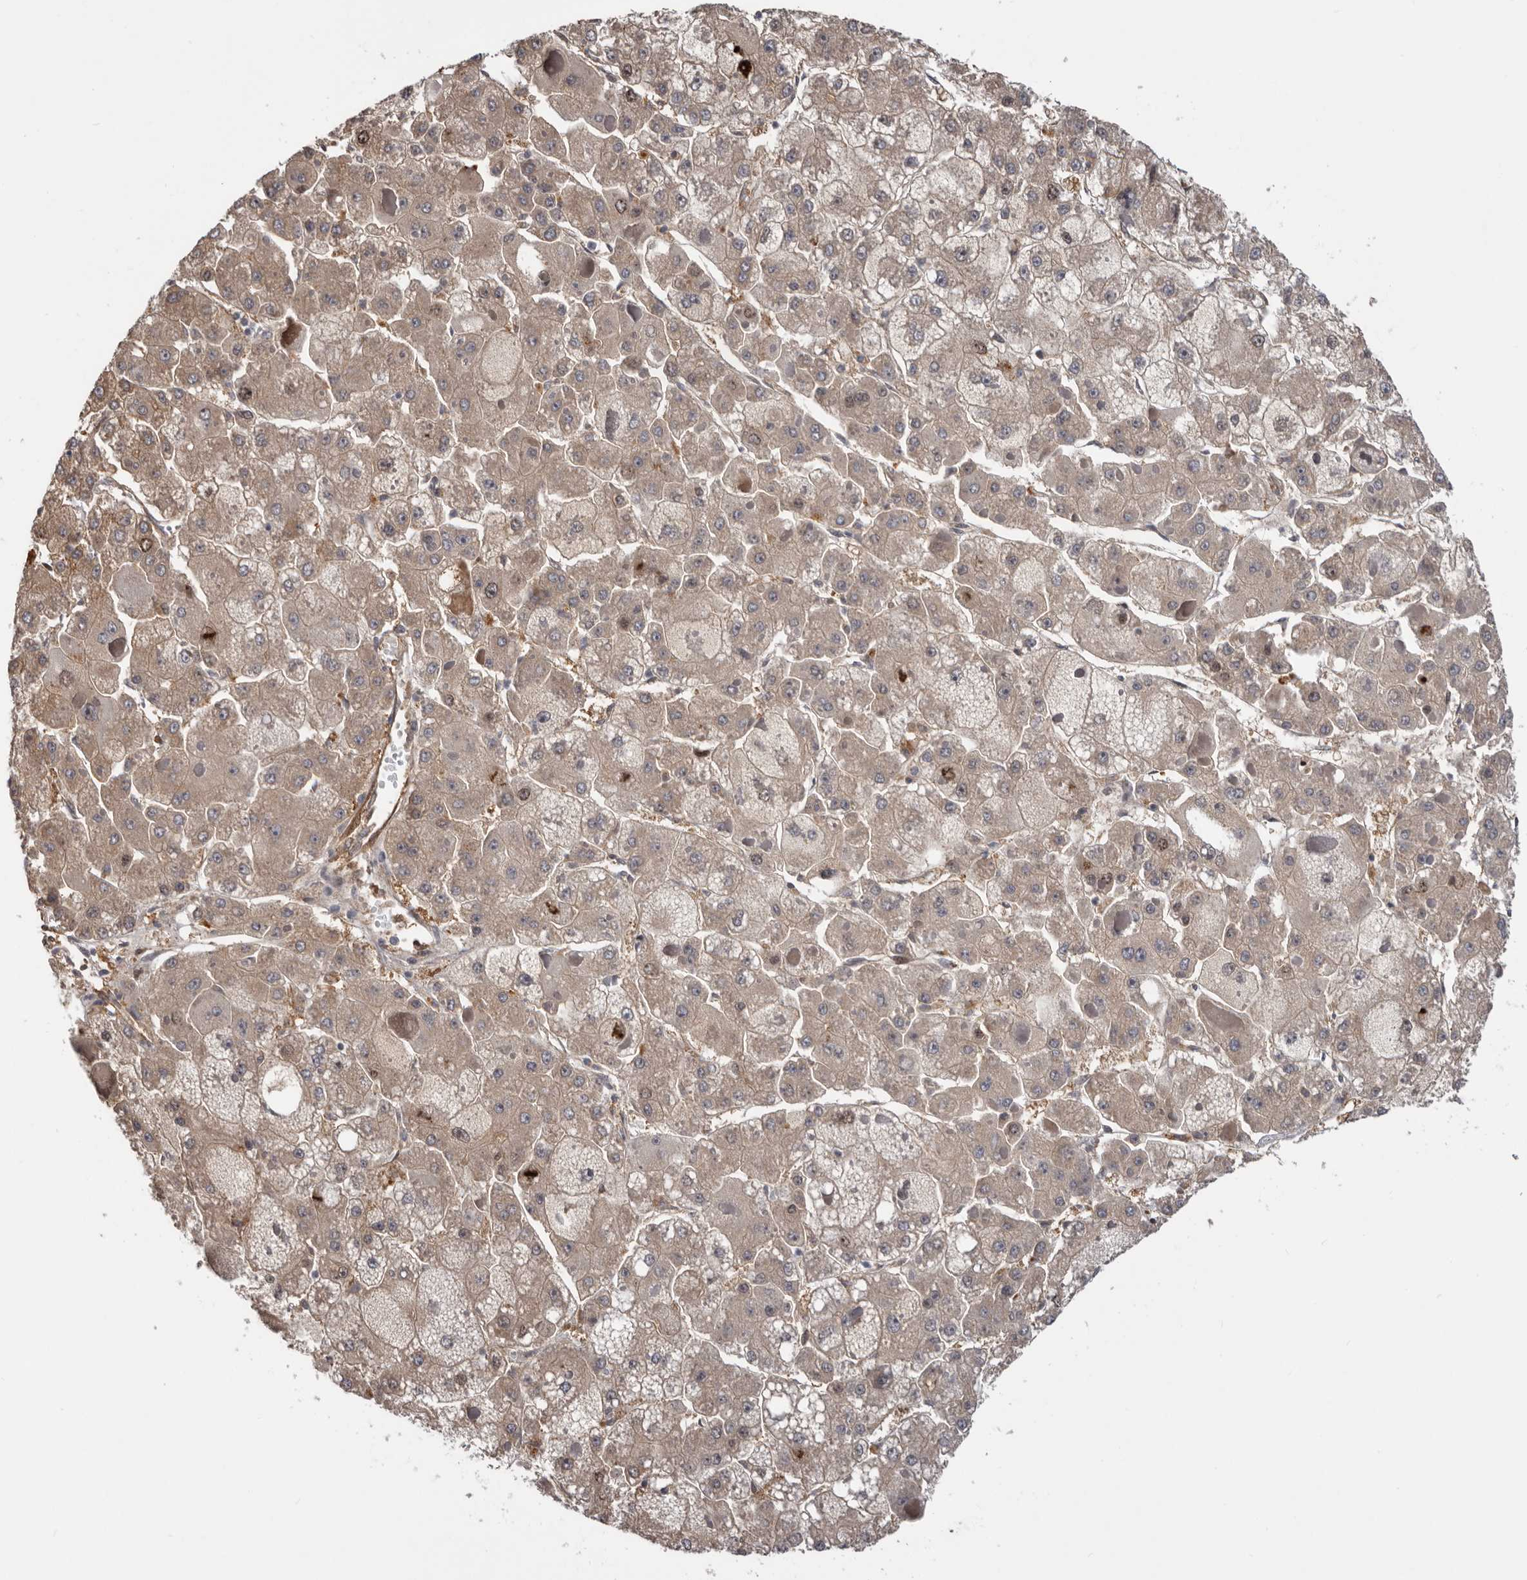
{"staining": {"intensity": "weak", "quantity": ">75%", "location": "cytoplasmic/membranous"}, "tissue": "liver cancer", "cell_type": "Tumor cells", "image_type": "cancer", "snomed": [{"axis": "morphology", "description": "Carcinoma, Hepatocellular, NOS"}, {"axis": "topography", "description": "Liver"}], "caption": "Human liver hepatocellular carcinoma stained with a brown dye shows weak cytoplasmic/membranous positive staining in approximately >75% of tumor cells.", "gene": "CDCA8", "patient": {"sex": "female", "age": 73}}